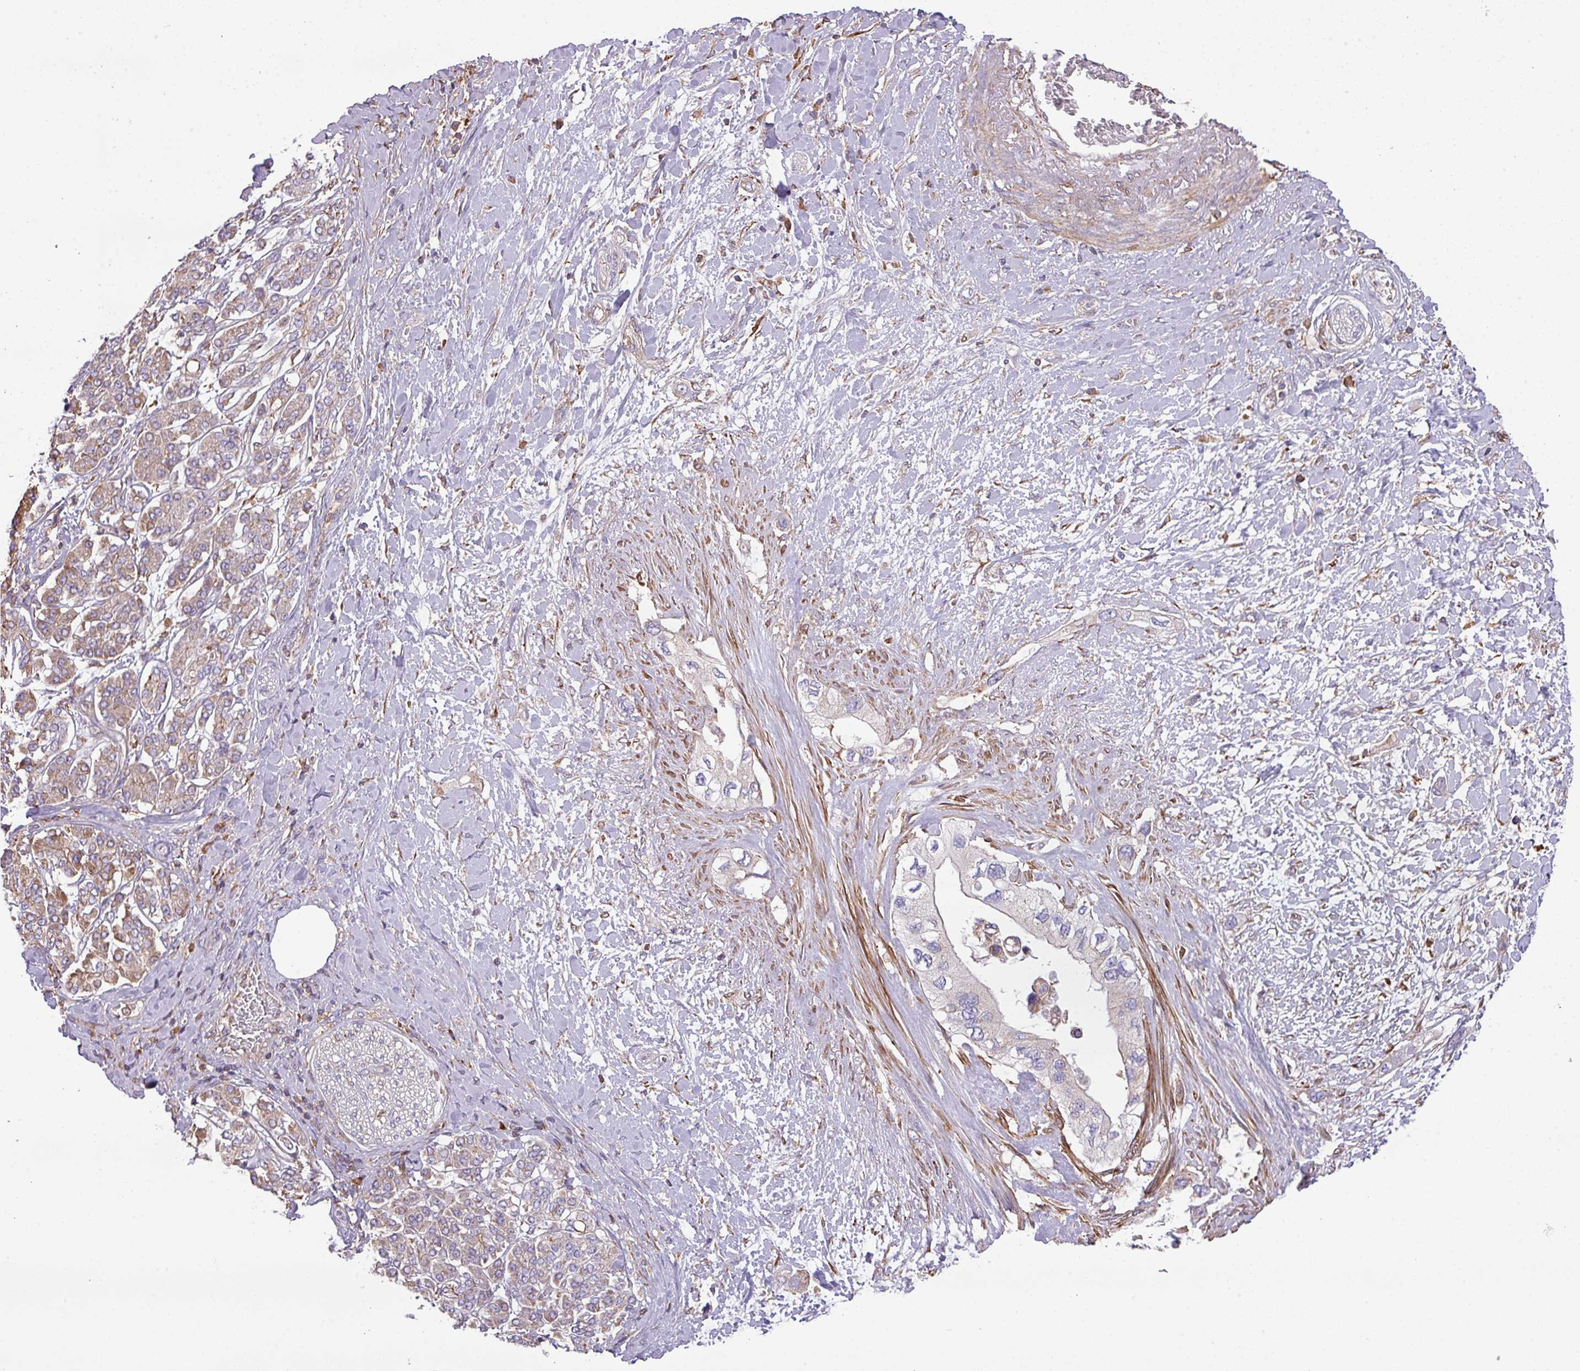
{"staining": {"intensity": "negative", "quantity": "none", "location": "none"}, "tissue": "pancreatic cancer", "cell_type": "Tumor cells", "image_type": "cancer", "snomed": [{"axis": "morphology", "description": "Inflammation, NOS"}, {"axis": "morphology", "description": "Adenocarcinoma, NOS"}, {"axis": "topography", "description": "Pancreas"}], "caption": "The histopathology image displays no staining of tumor cells in pancreatic cancer.", "gene": "LRRC41", "patient": {"sex": "female", "age": 56}}